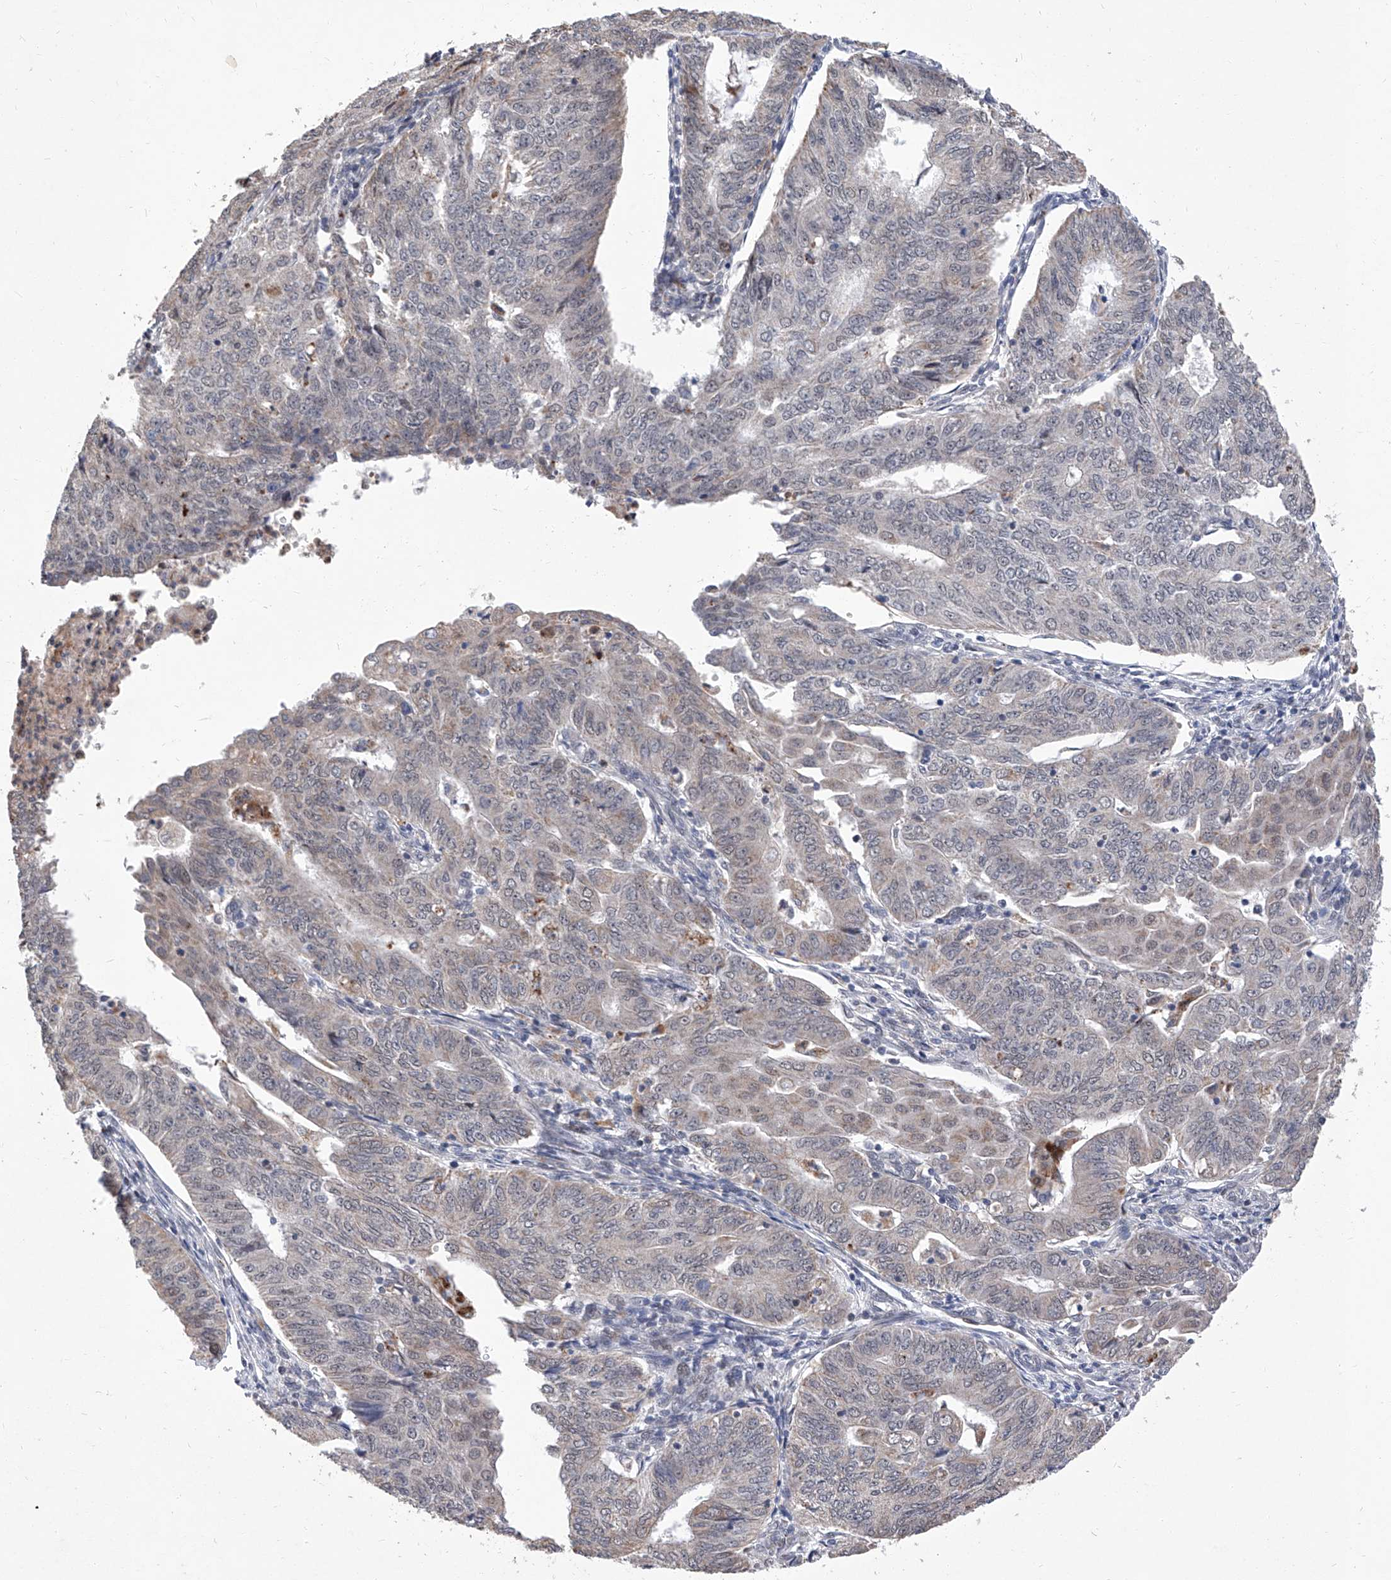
{"staining": {"intensity": "negative", "quantity": "none", "location": "none"}, "tissue": "endometrial cancer", "cell_type": "Tumor cells", "image_type": "cancer", "snomed": [{"axis": "morphology", "description": "Adenocarcinoma, NOS"}, {"axis": "topography", "description": "Endometrium"}], "caption": "Adenocarcinoma (endometrial) stained for a protein using immunohistochemistry (IHC) displays no expression tumor cells.", "gene": "FARP2", "patient": {"sex": "female", "age": 32}}